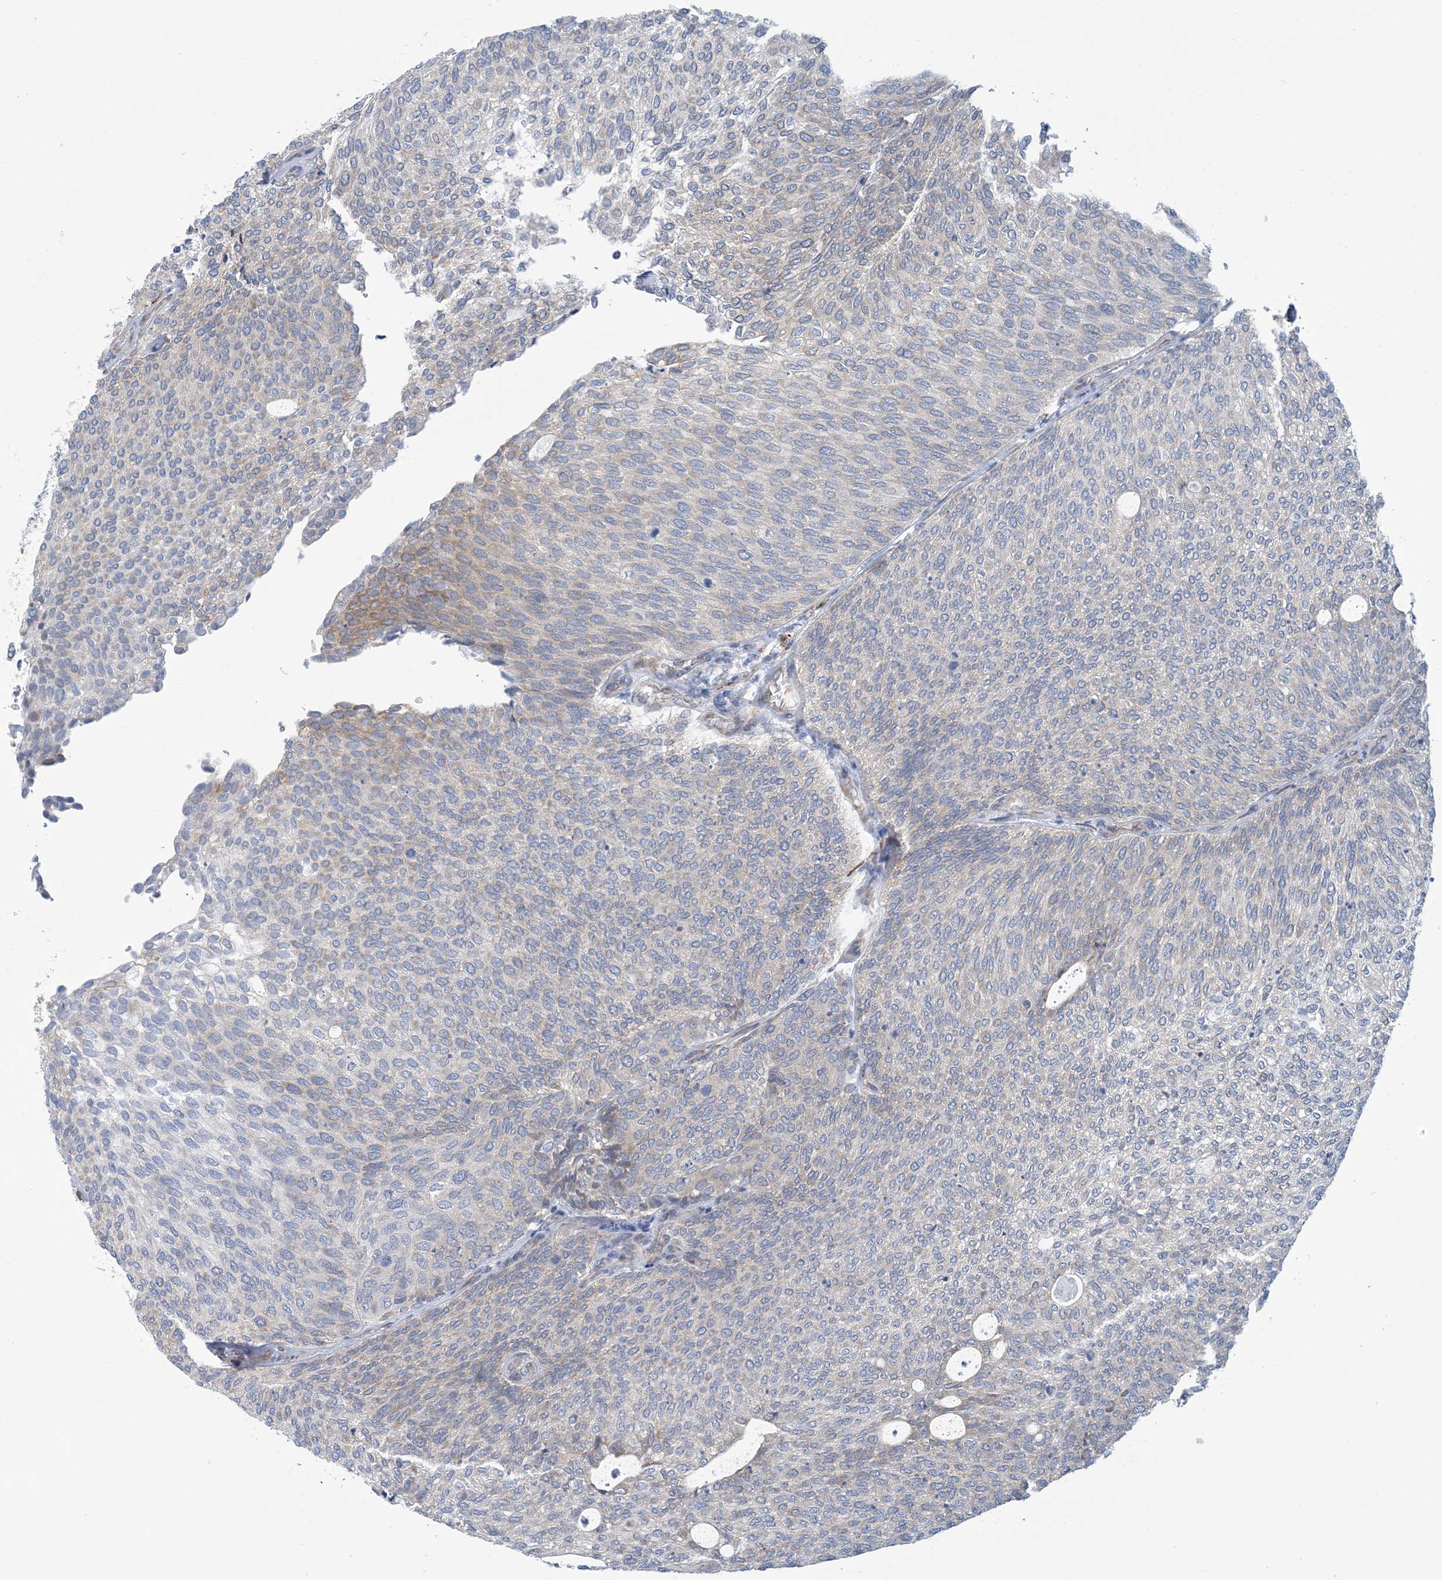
{"staining": {"intensity": "negative", "quantity": "none", "location": "none"}, "tissue": "urothelial cancer", "cell_type": "Tumor cells", "image_type": "cancer", "snomed": [{"axis": "morphology", "description": "Urothelial carcinoma, Low grade"}, {"axis": "topography", "description": "Urinary bladder"}], "caption": "An immunohistochemistry micrograph of urothelial carcinoma (low-grade) is shown. There is no staining in tumor cells of urothelial carcinoma (low-grade).", "gene": "CCDC14", "patient": {"sex": "female", "age": 79}}